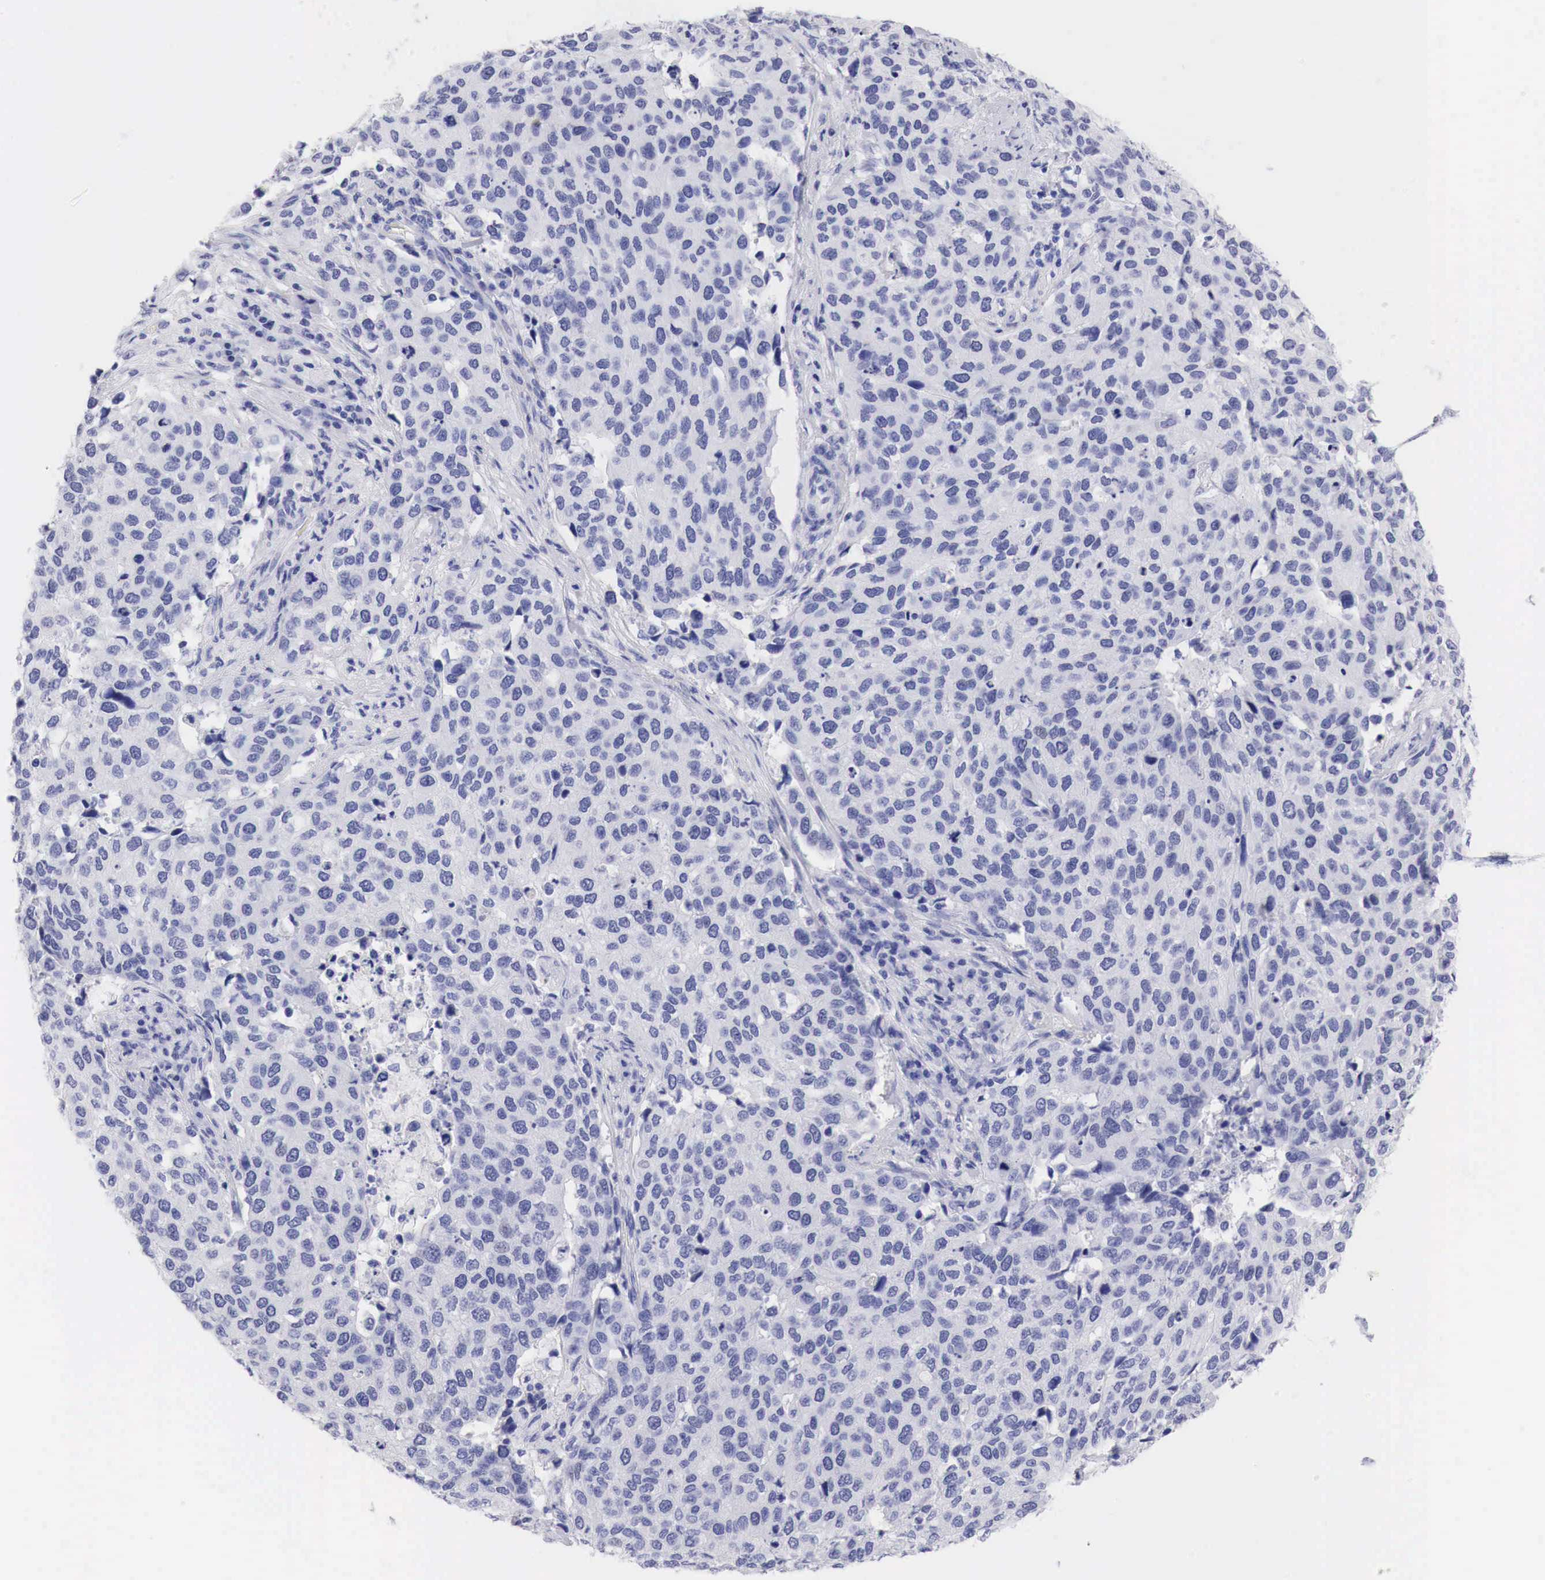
{"staining": {"intensity": "negative", "quantity": "none", "location": "none"}, "tissue": "cervical cancer", "cell_type": "Tumor cells", "image_type": "cancer", "snomed": [{"axis": "morphology", "description": "Squamous cell carcinoma, NOS"}, {"axis": "topography", "description": "Cervix"}], "caption": "Tumor cells show no significant protein expression in squamous cell carcinoma (cervical).", "gene": "TYR", "patient": {"sex": "female", "age": 54}}